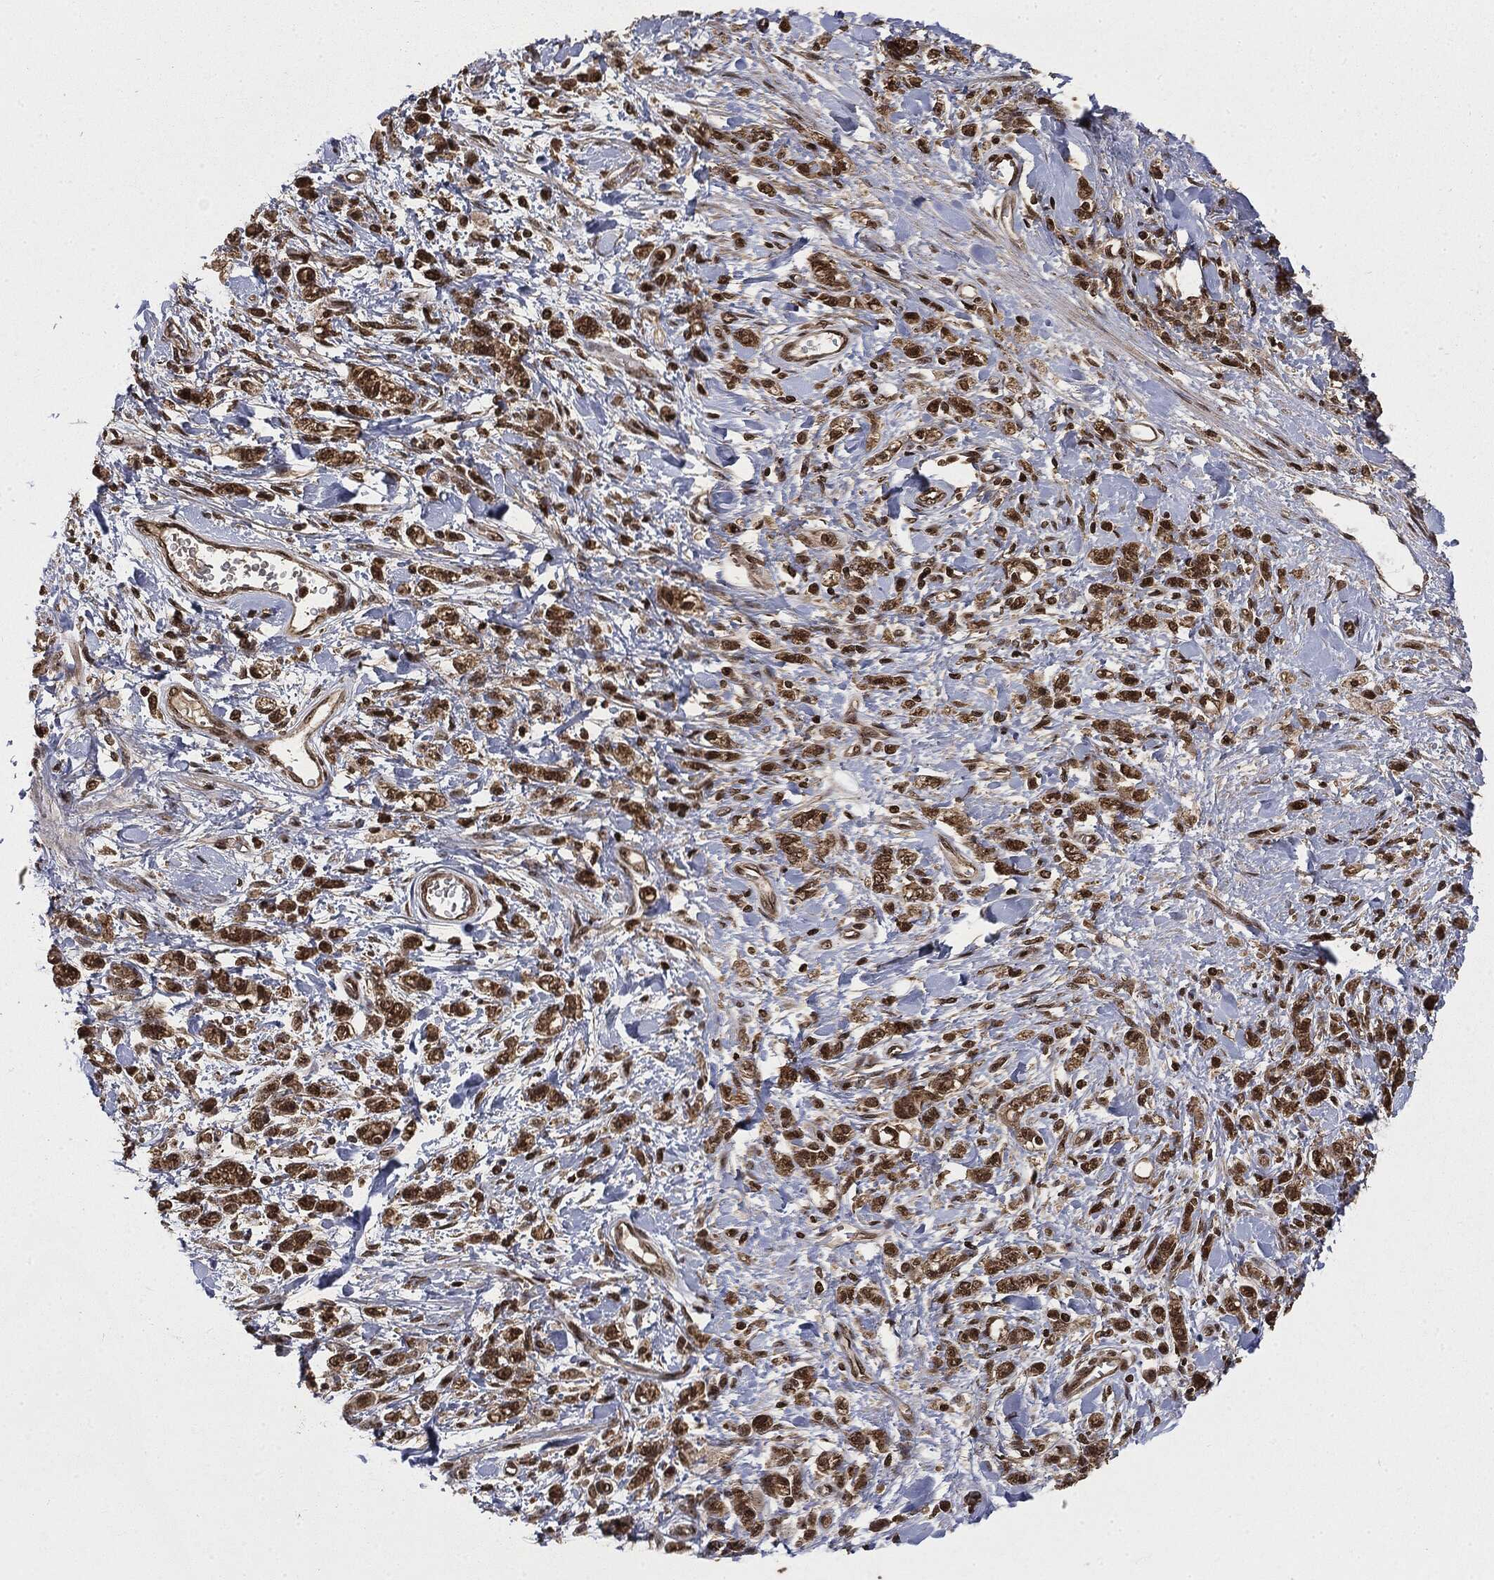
{"staining": {"intensity": "strong", "quantity": ">75%", "location": "cytoplasmic/membranous,nuclear"}, "tissue": "stomach cancer", "cell_type": "Tumor cells", "image_type": "cancer", "snomed": [{"axis": "morphology", "description": "Adenocarcinoma, NOS"}, {"axis": "topography", "description": "Stomach"}], "caption": "The photomicrograph displays staining of adenocarcinoma (stomach), revealing strong cytoplasmic/membranous and nuclear protein positivity (brown color) within tumor cells.", "gene": "CTDP1", "patient": {"sex": "male", "age": 77}}